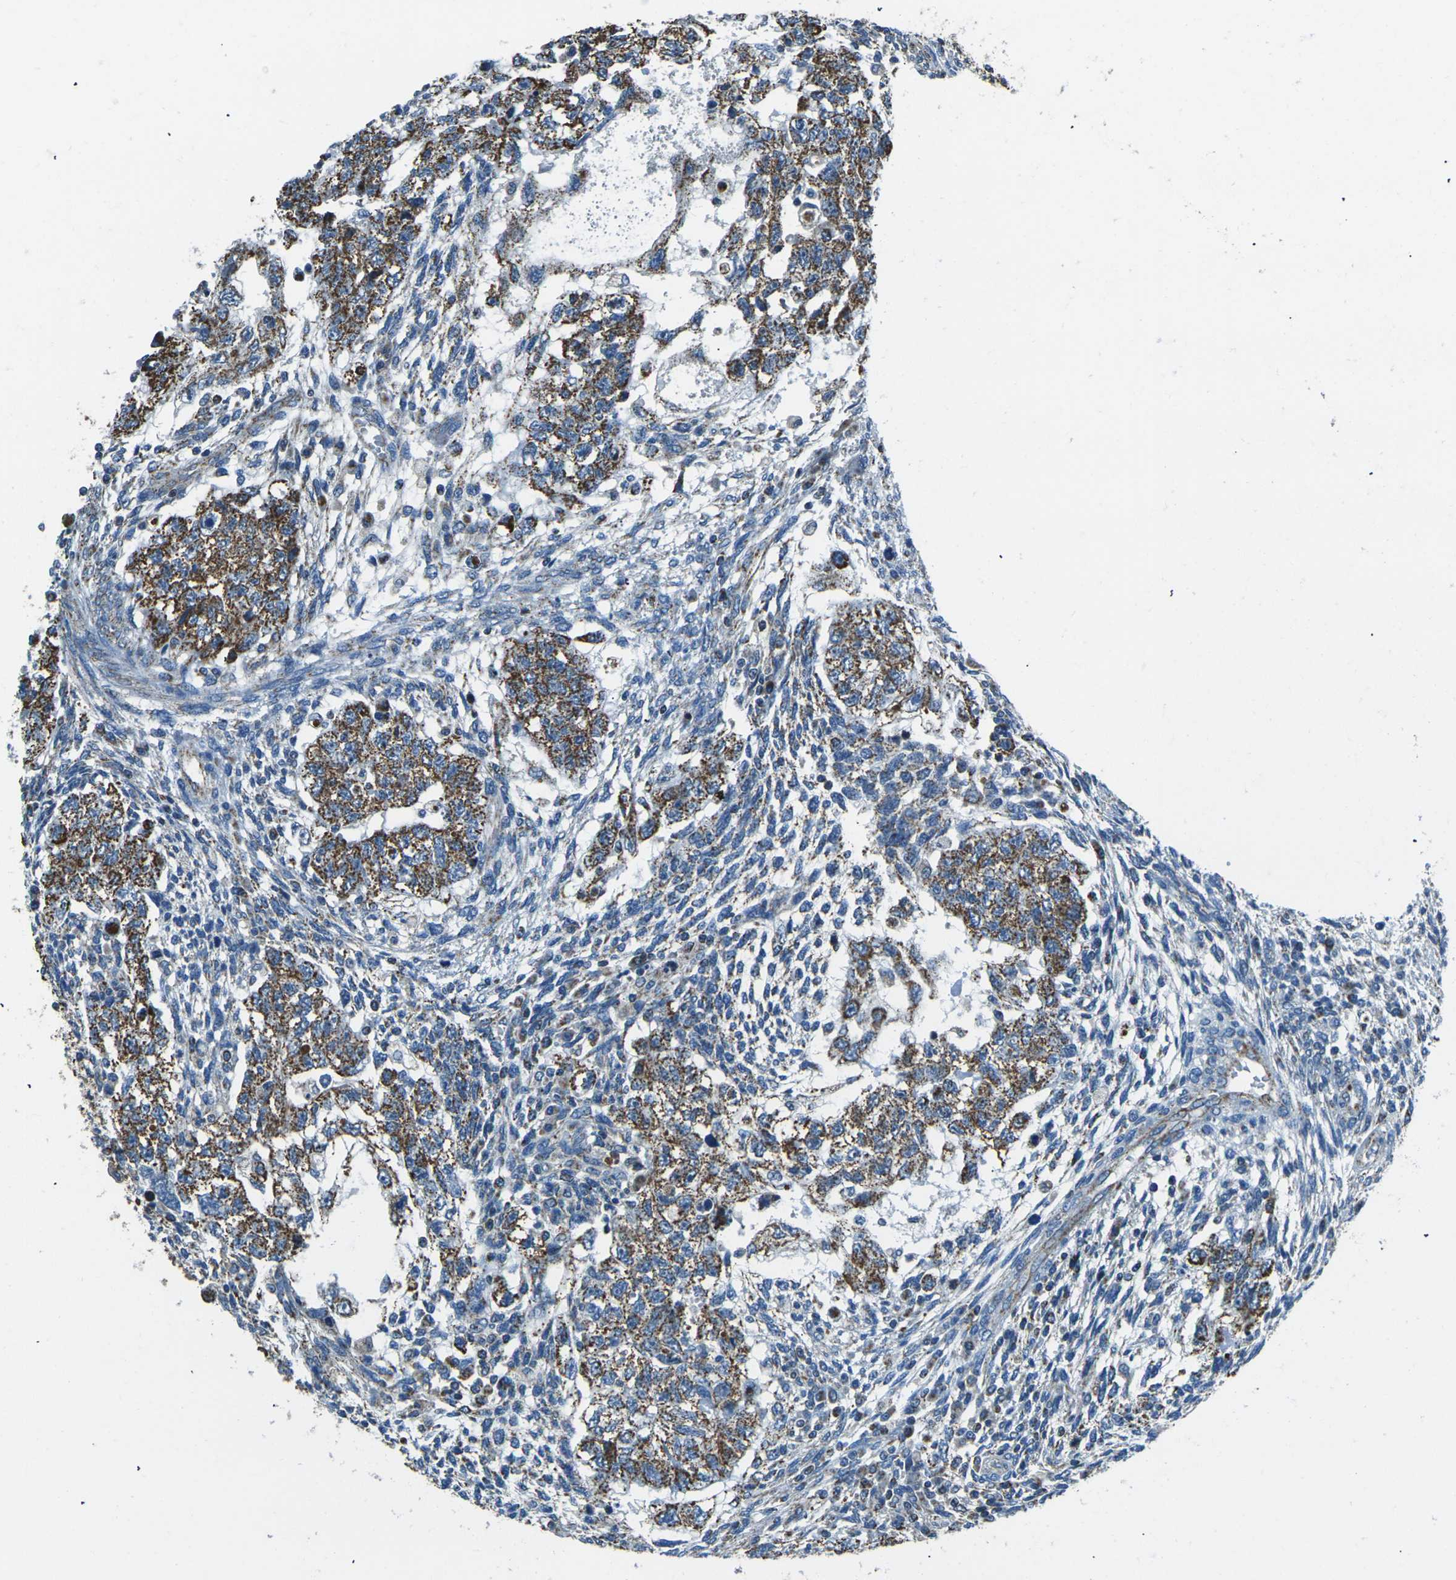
{"staining": {"intensity": "moderate", "quantity": ">75%", "location": "cytoplasmic/membranous"}, "tissue": "testis cancer", "cell_type": "Tumor cells", "image_type": "cancer", "snomed": [{"axis": "morphology", "description": "Normal tissue, NOS"}, {"axis": "morphology", "description": "Carcinoma, Embryonal, NOS"}, {"axis": "topography", "description": "Testis"}], "caption": "IHC micrograph of neoplastic tissue: human embryonal carcinoma (testis) stained using immunohistochemistry demonstrates medium levels of moderate protein expression localized specifically in the cytoplasmic/membranous of tumor cells, appearing as a cytoplasmic/membranous brown color.", "gene": "IRF3", "patient": {"sex": "male", "age": 36}}